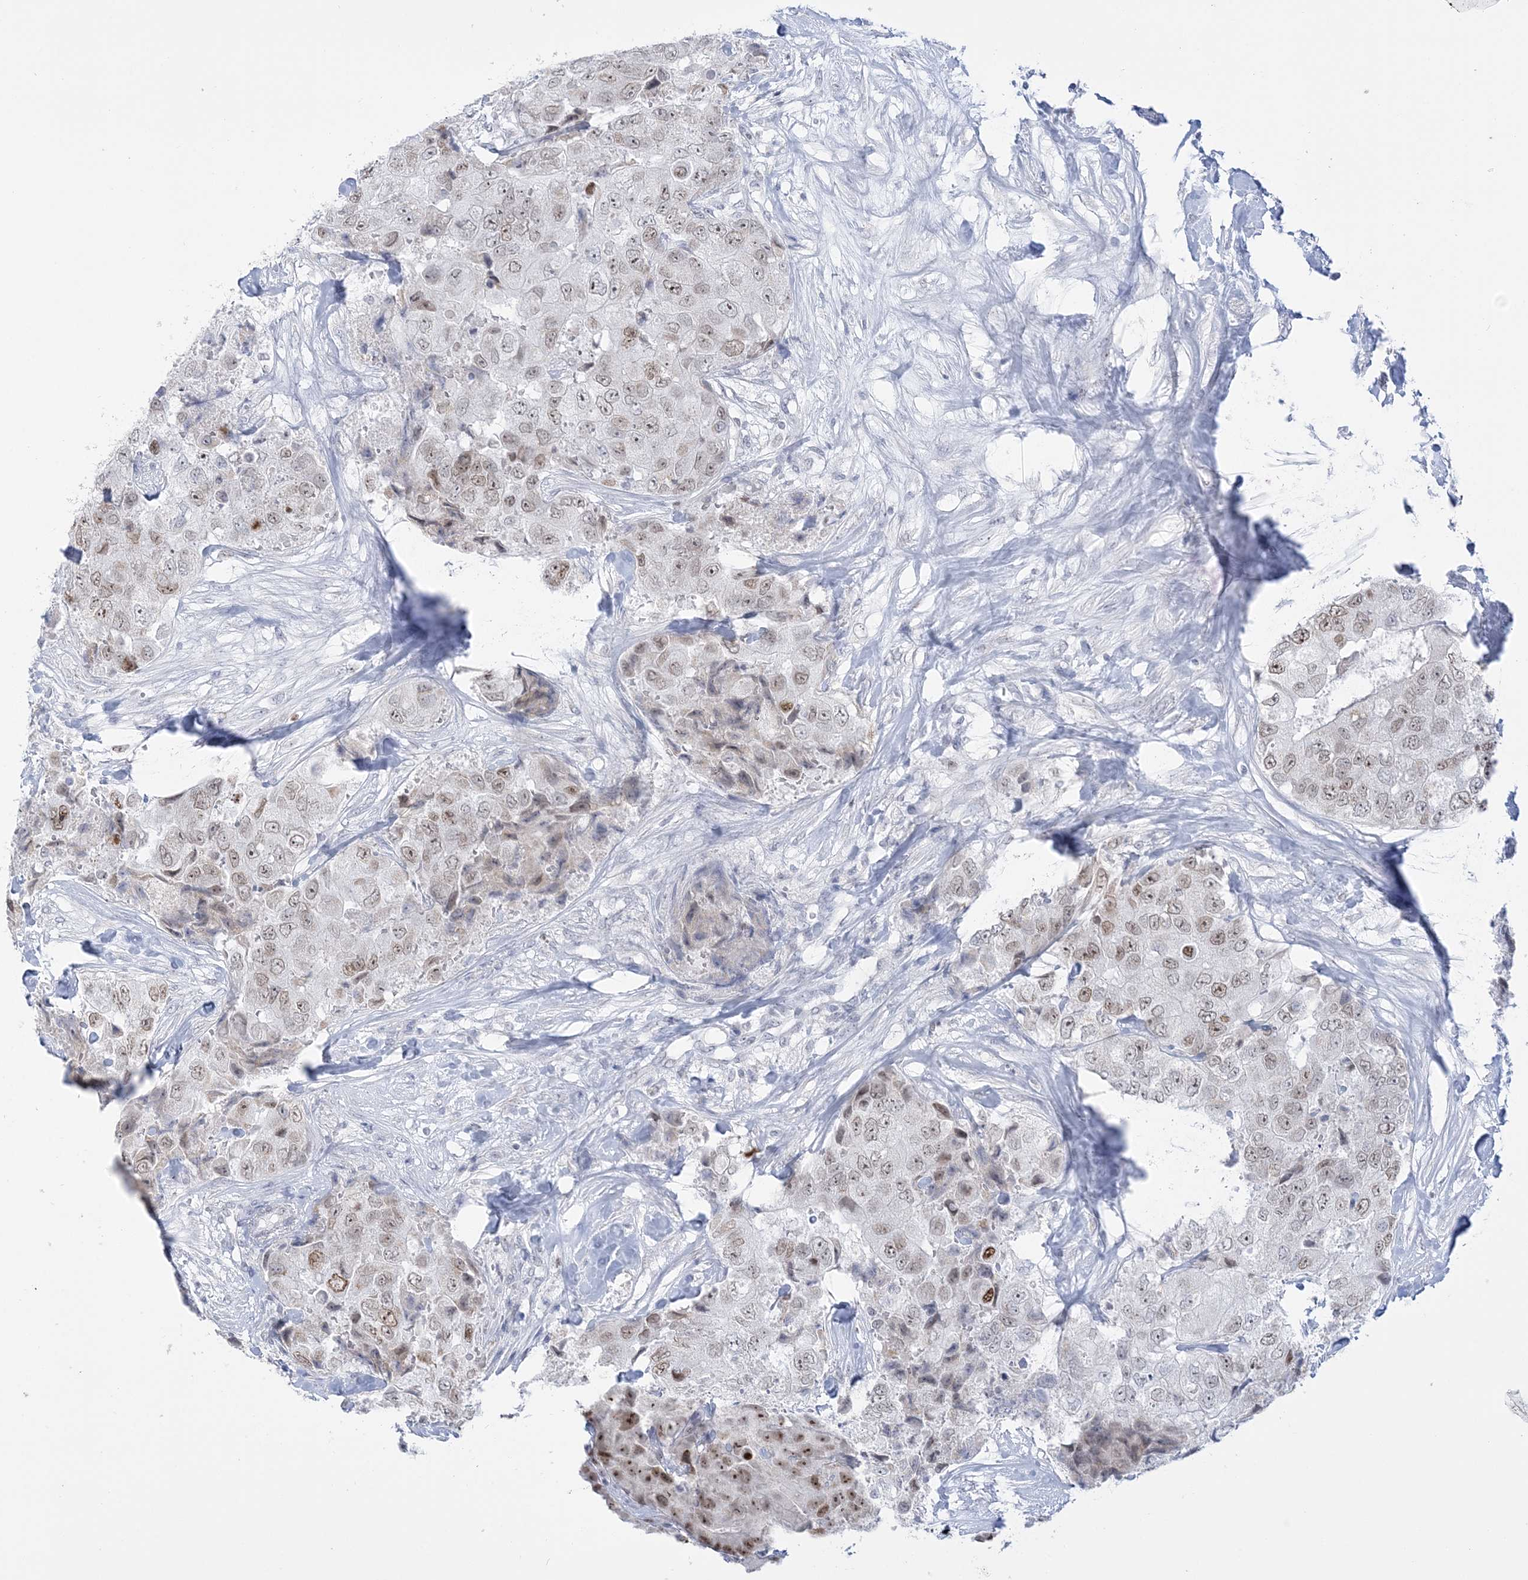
{"staining": {"intensity": "moderate", "quantity": ">75%", "location": "nuclear"}, "tissue": "breast cancer", "cell_type": "Tumor cells", "image_type": "cancer", "snomed": [{"axis": "morphology", "description": "Duct carcinoma"}, {"axis": "topography", "description": "Breast"}], "caption": "Protein staining displays moderate nuclear expression in approximately >75% of tumor cells in intraductal carcinoma (breast).", "gene": "DDX21", "patient": {"sex": "female", "age": 62}}